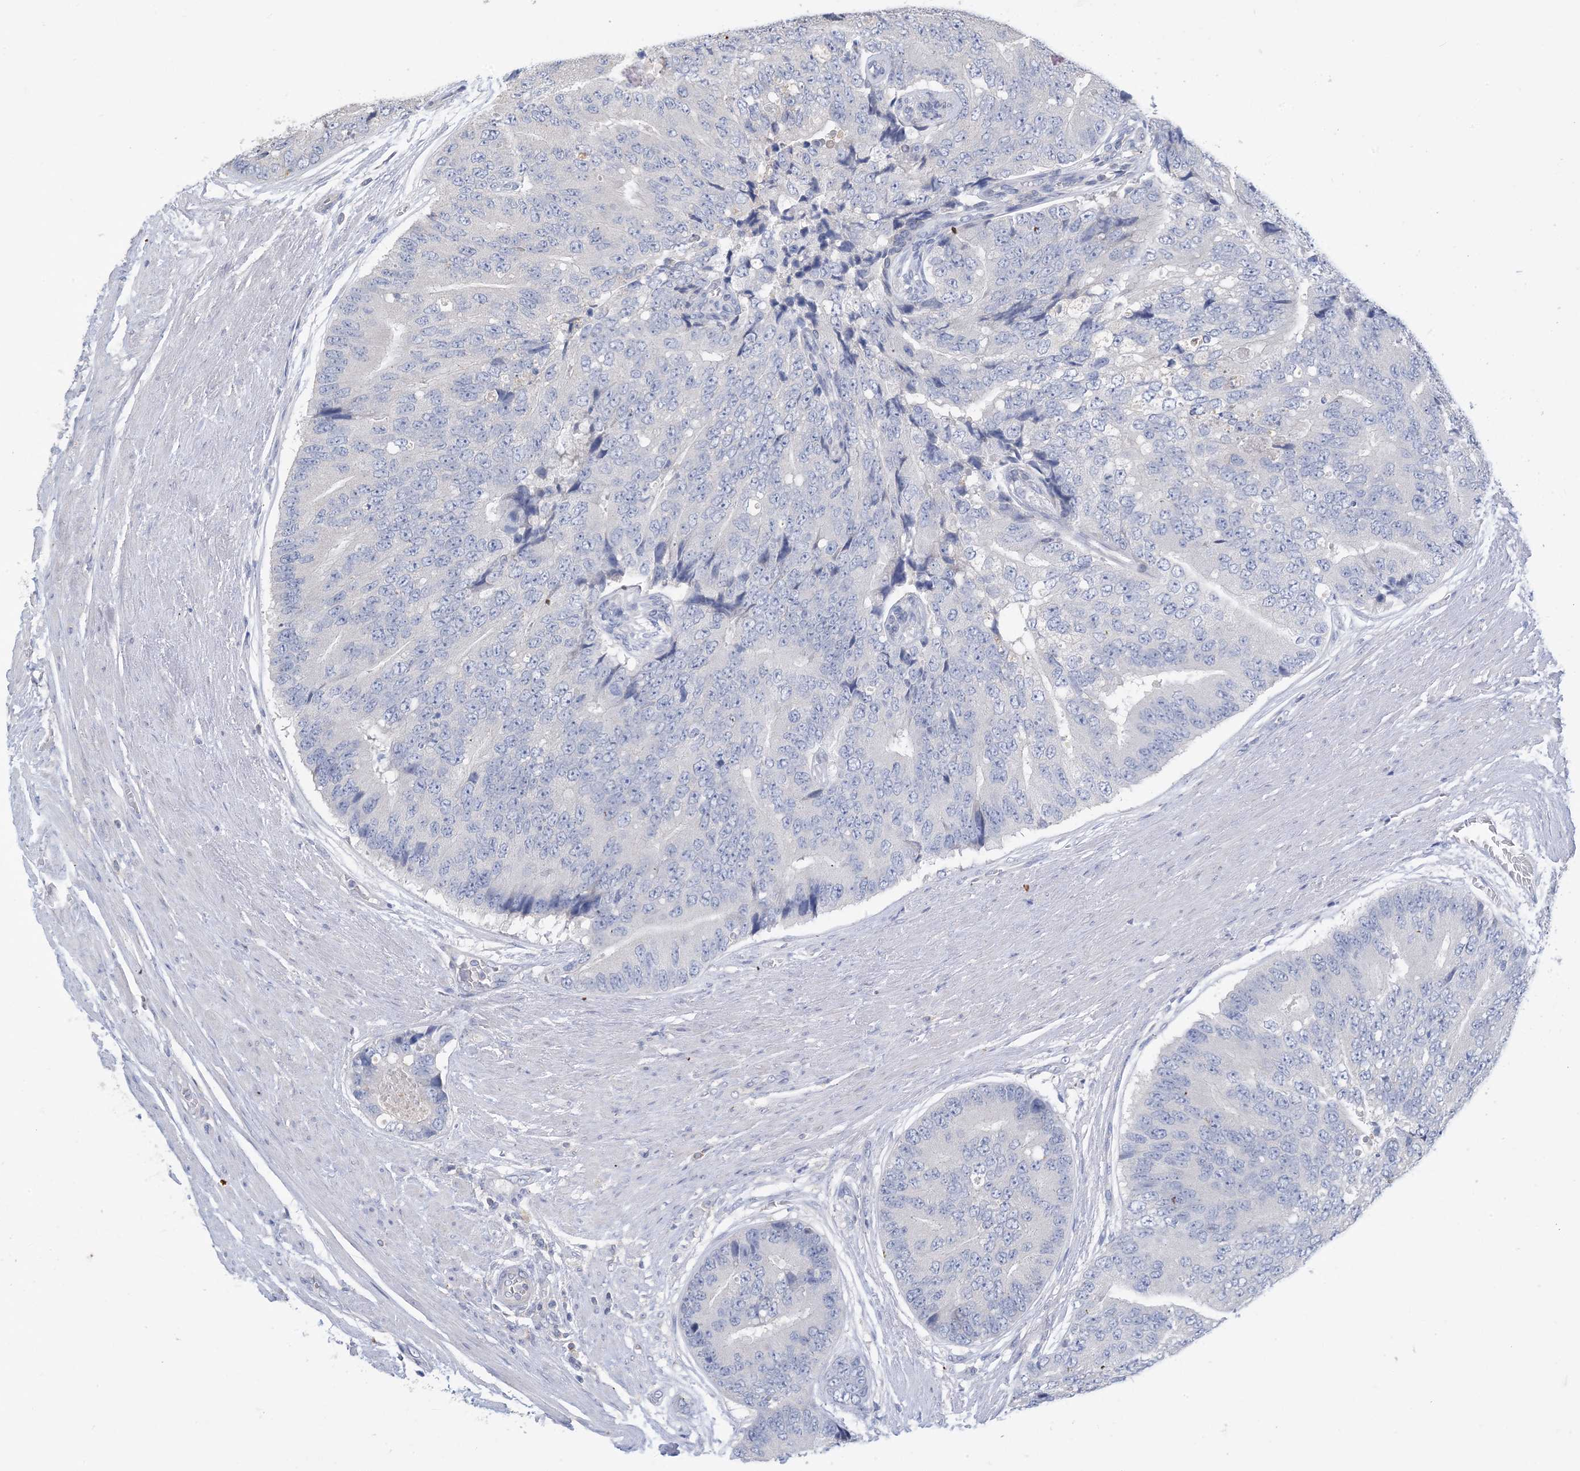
{"staining": {"intensity": "negative", "quantity": "none", "location": "none"}, "tissue": "prostate cancer", "cell_type": "Tumor cells", "image_type": "cancer", "snomed": [{"axis": "morphology", "description": "Adenocarcinoma, High grade"}, {"axis": "topography", "description": "Prostate"}], "caption": "This is an immunohistochemistry photomicrograph of human adenocarcinoma (high-grade) (prostate). There is no positivity in tumor cells.", "gene": "KPRP", "patient": {"sex": "male", "age": 70}}